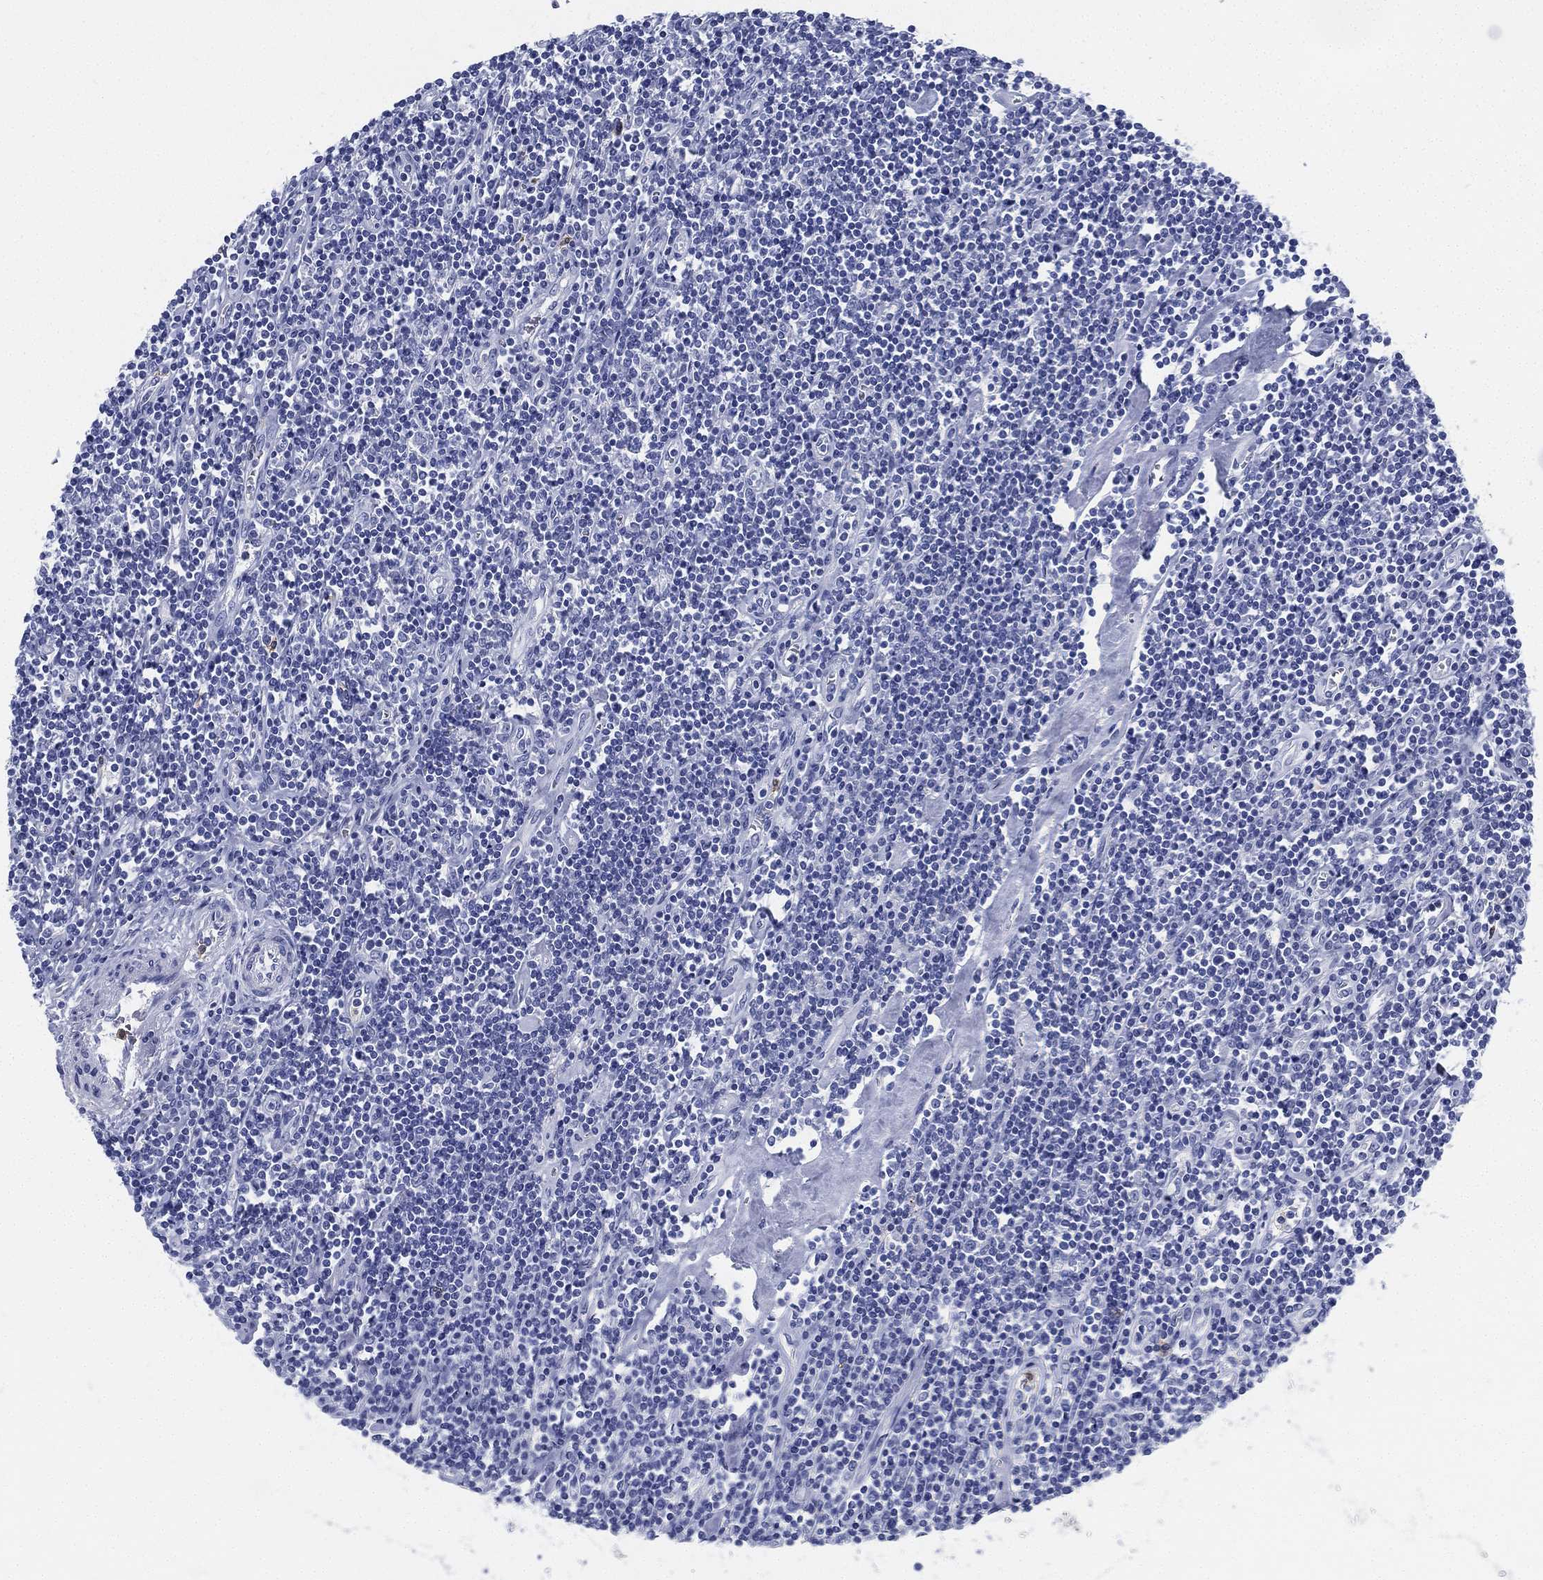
{"staining": {"intensity": "negative", "quantity": "none", "location": "none"}, "tissue": "lymphoma", "cell_type": "Tumor cells", "image_type": "cancer", "snomed": [{"axis": "morphology", "description": "Hodgkin's disease, NOS"}, {"axis": "topography", "description": "Lymph node"}], "caption": "High magnification brightfield microscopy of lymphoma stained with DAB (3,3'-diaminobenzidine) (brown) and counterstained with hematoxylin (blue): tumor cells show no significant staining.", "gene": "DEFB121", "patient": {"sex": "male", "age": 40}}